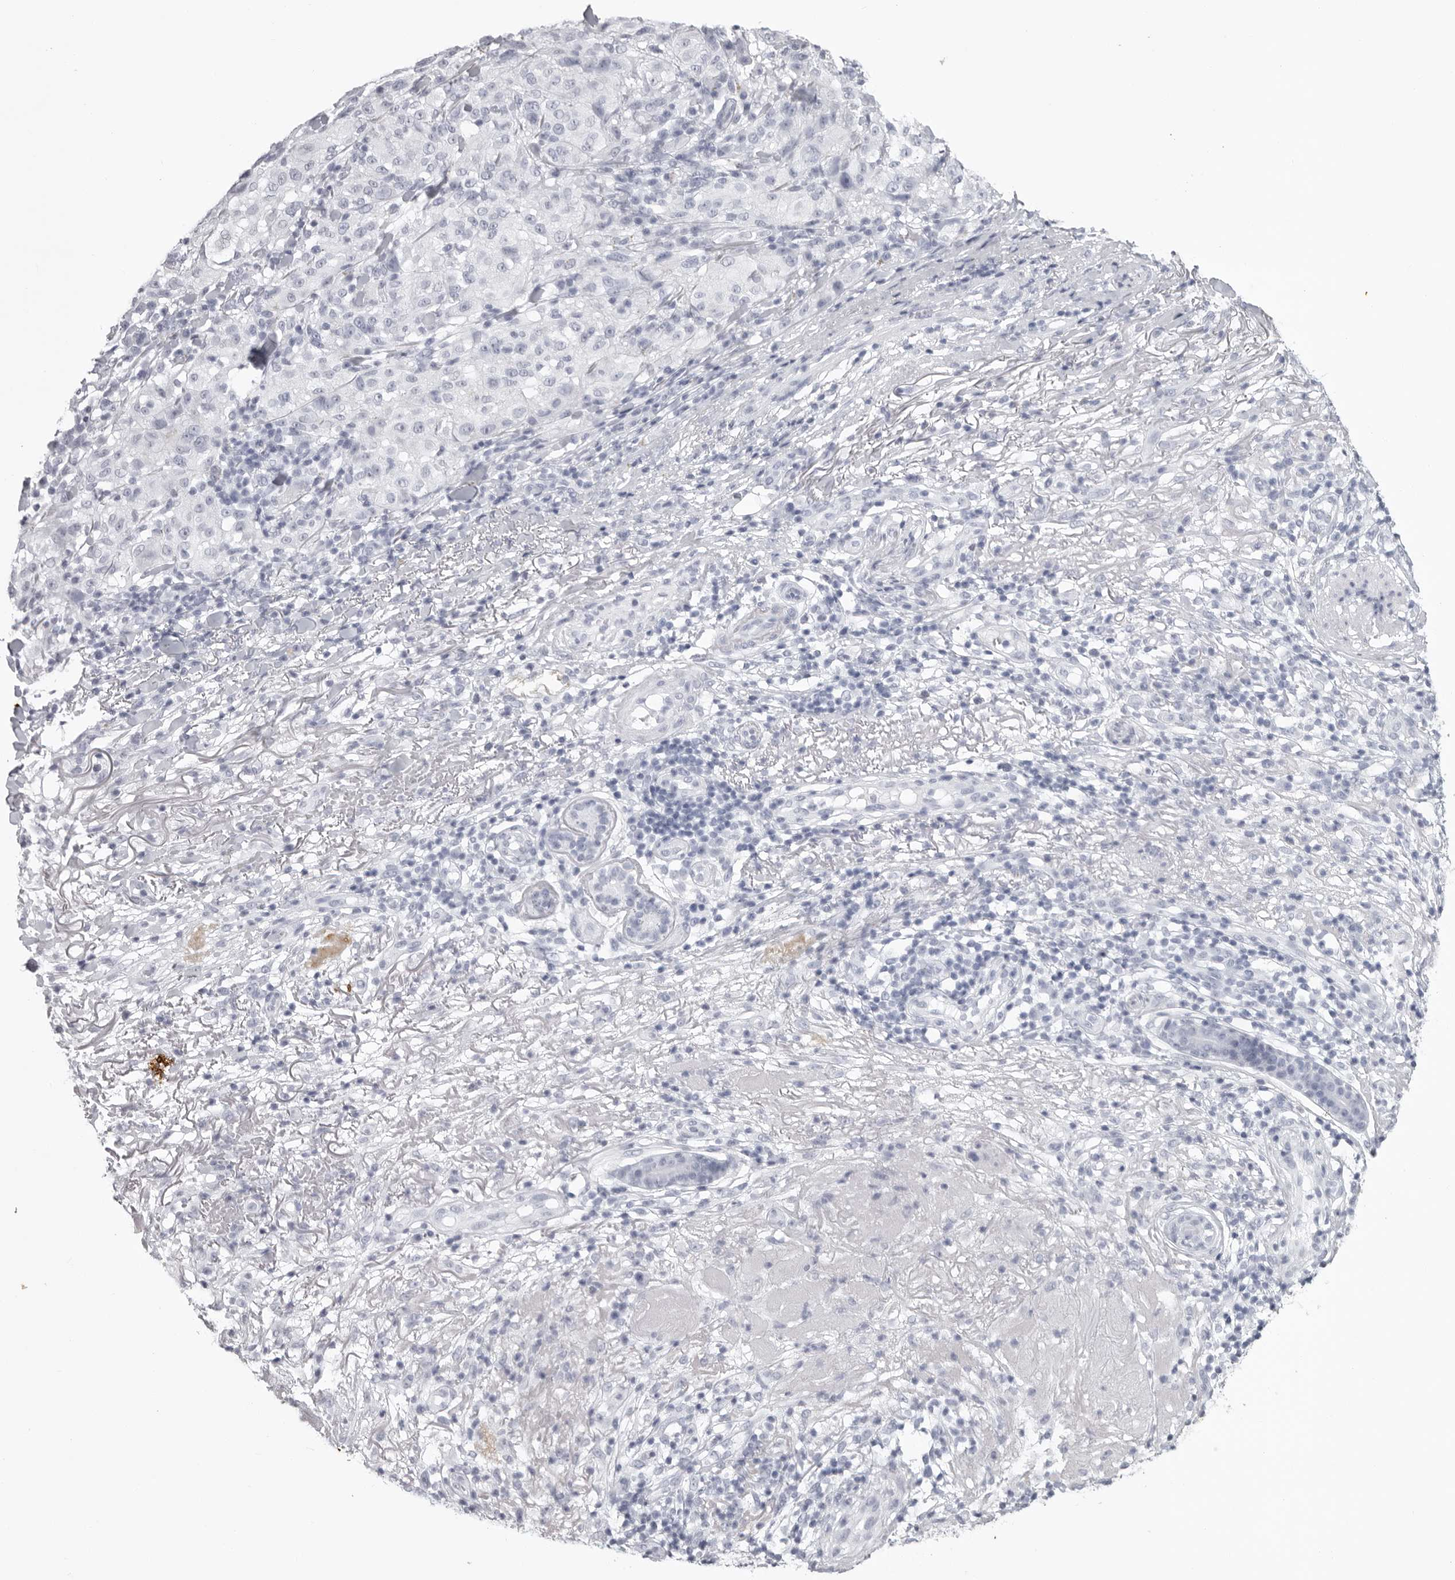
{"staining": {"intensity": "negative", "quantity": "none", "location": "none"}, "tissue": "melanoma", "cell_type": "Tumor cells", "image_type": "cancer", "snomed": [{"axis": "morphology", "description": "Necrosis, NOS"}, {"axis": "morphology", "description": "Malignant melanoma, NOS"}, {"axis": "topography", "description": "Skin"}], "caption": "The micrograph displays no staining of tumor cells in malignant melanoma.", "gene": "KLK9", "patient": {"sex": "female", "age": 87}}